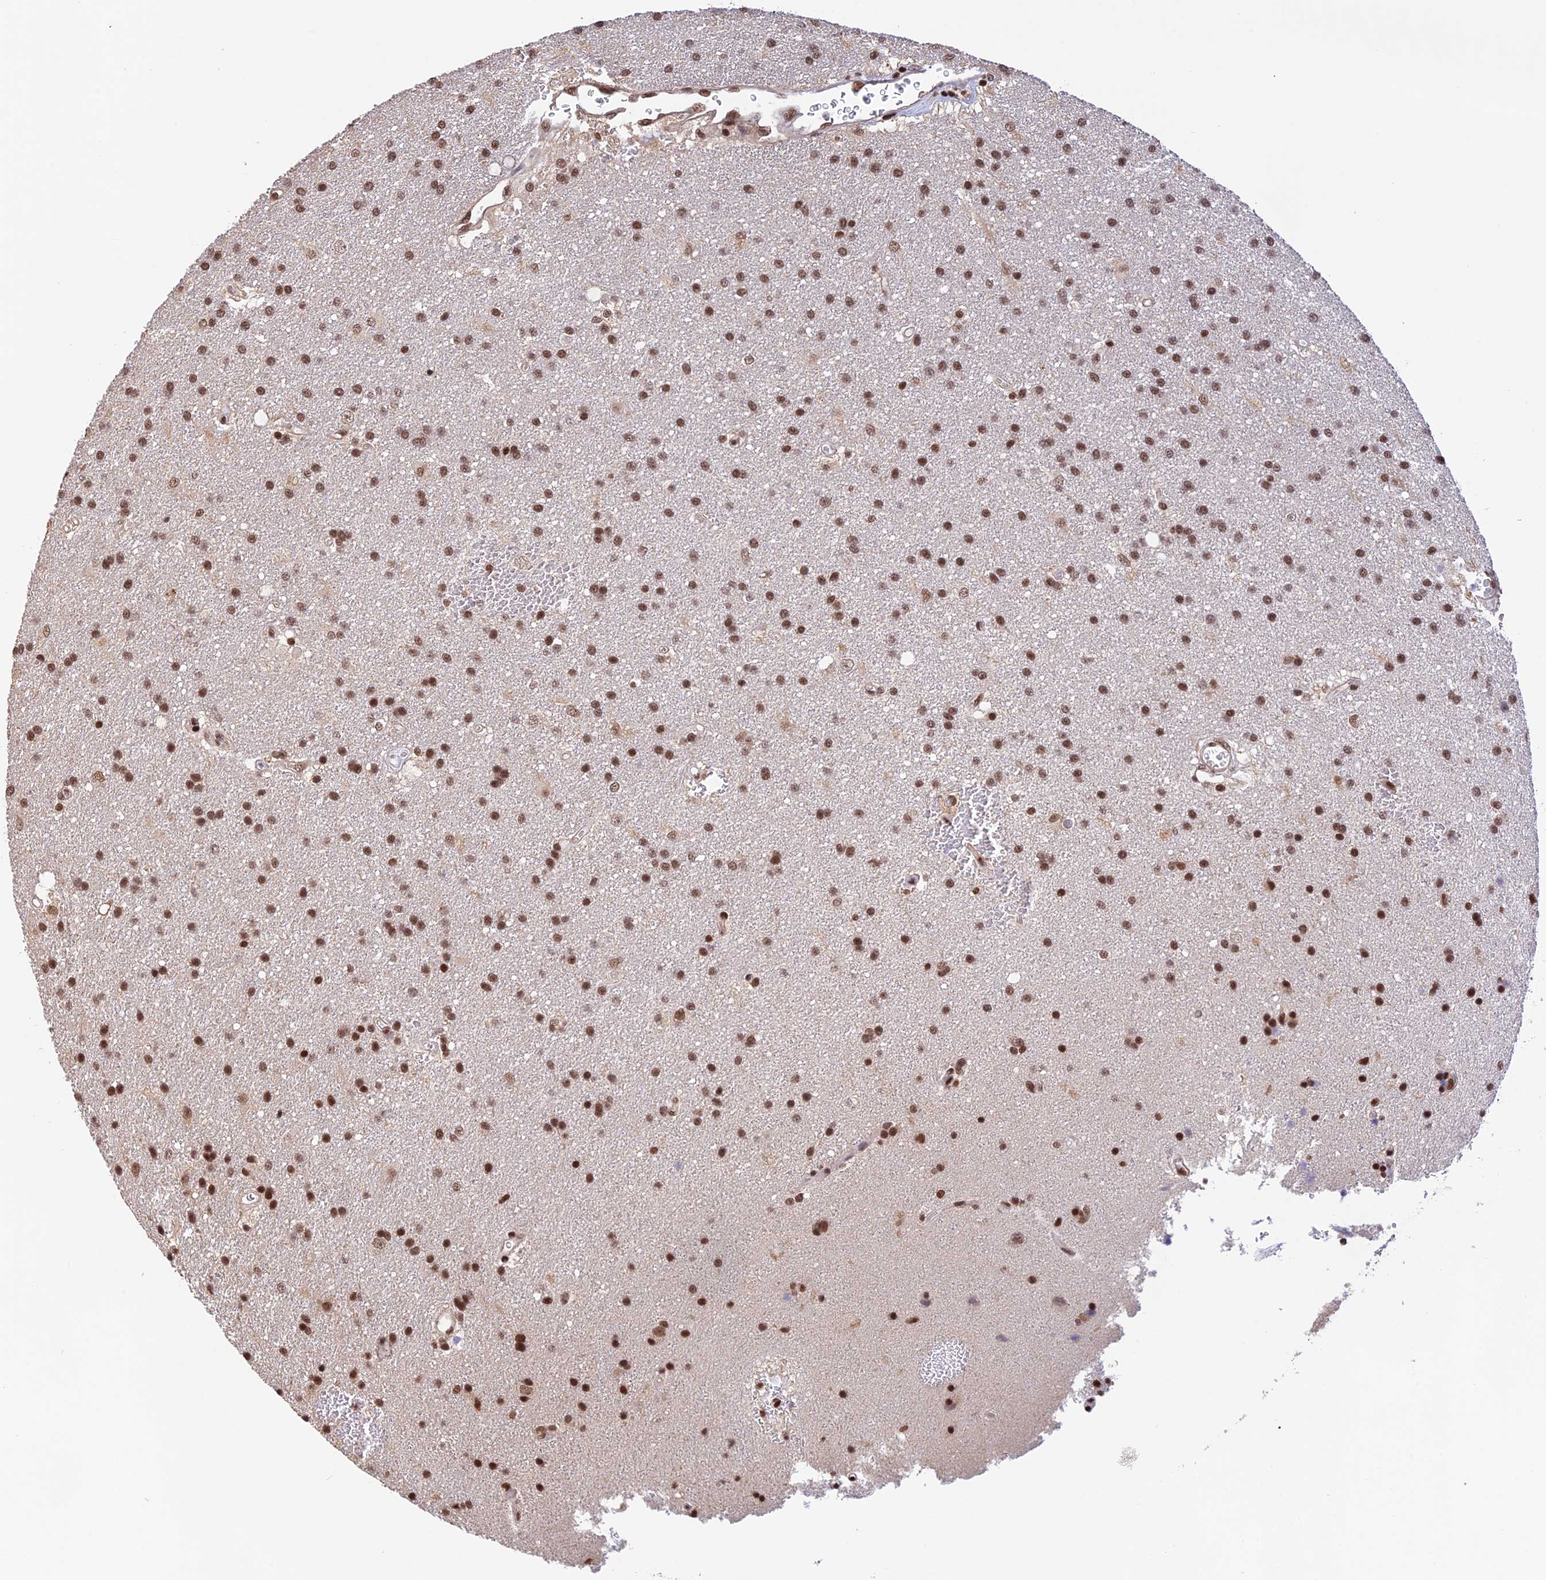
{"staining": {"intensity": "moderate", "quantity": ">75%", "location": "nuclear"}, "tissue": "glioma", "cell_type": "Tumor cells", "image_type": "cancer", "snomed": [{"axis": "morphology", "description": "Glioma, malignant, Low grade"}, {"axis": "topography", "description": "Brain"}], "caption": "Protein staining demonstrates moderate nuclear staining in approximately >75% of tumor cells in malignant glioma (low-grade).", "gene": "THAP11", "patient": {"sex": "male", "age": 66}}